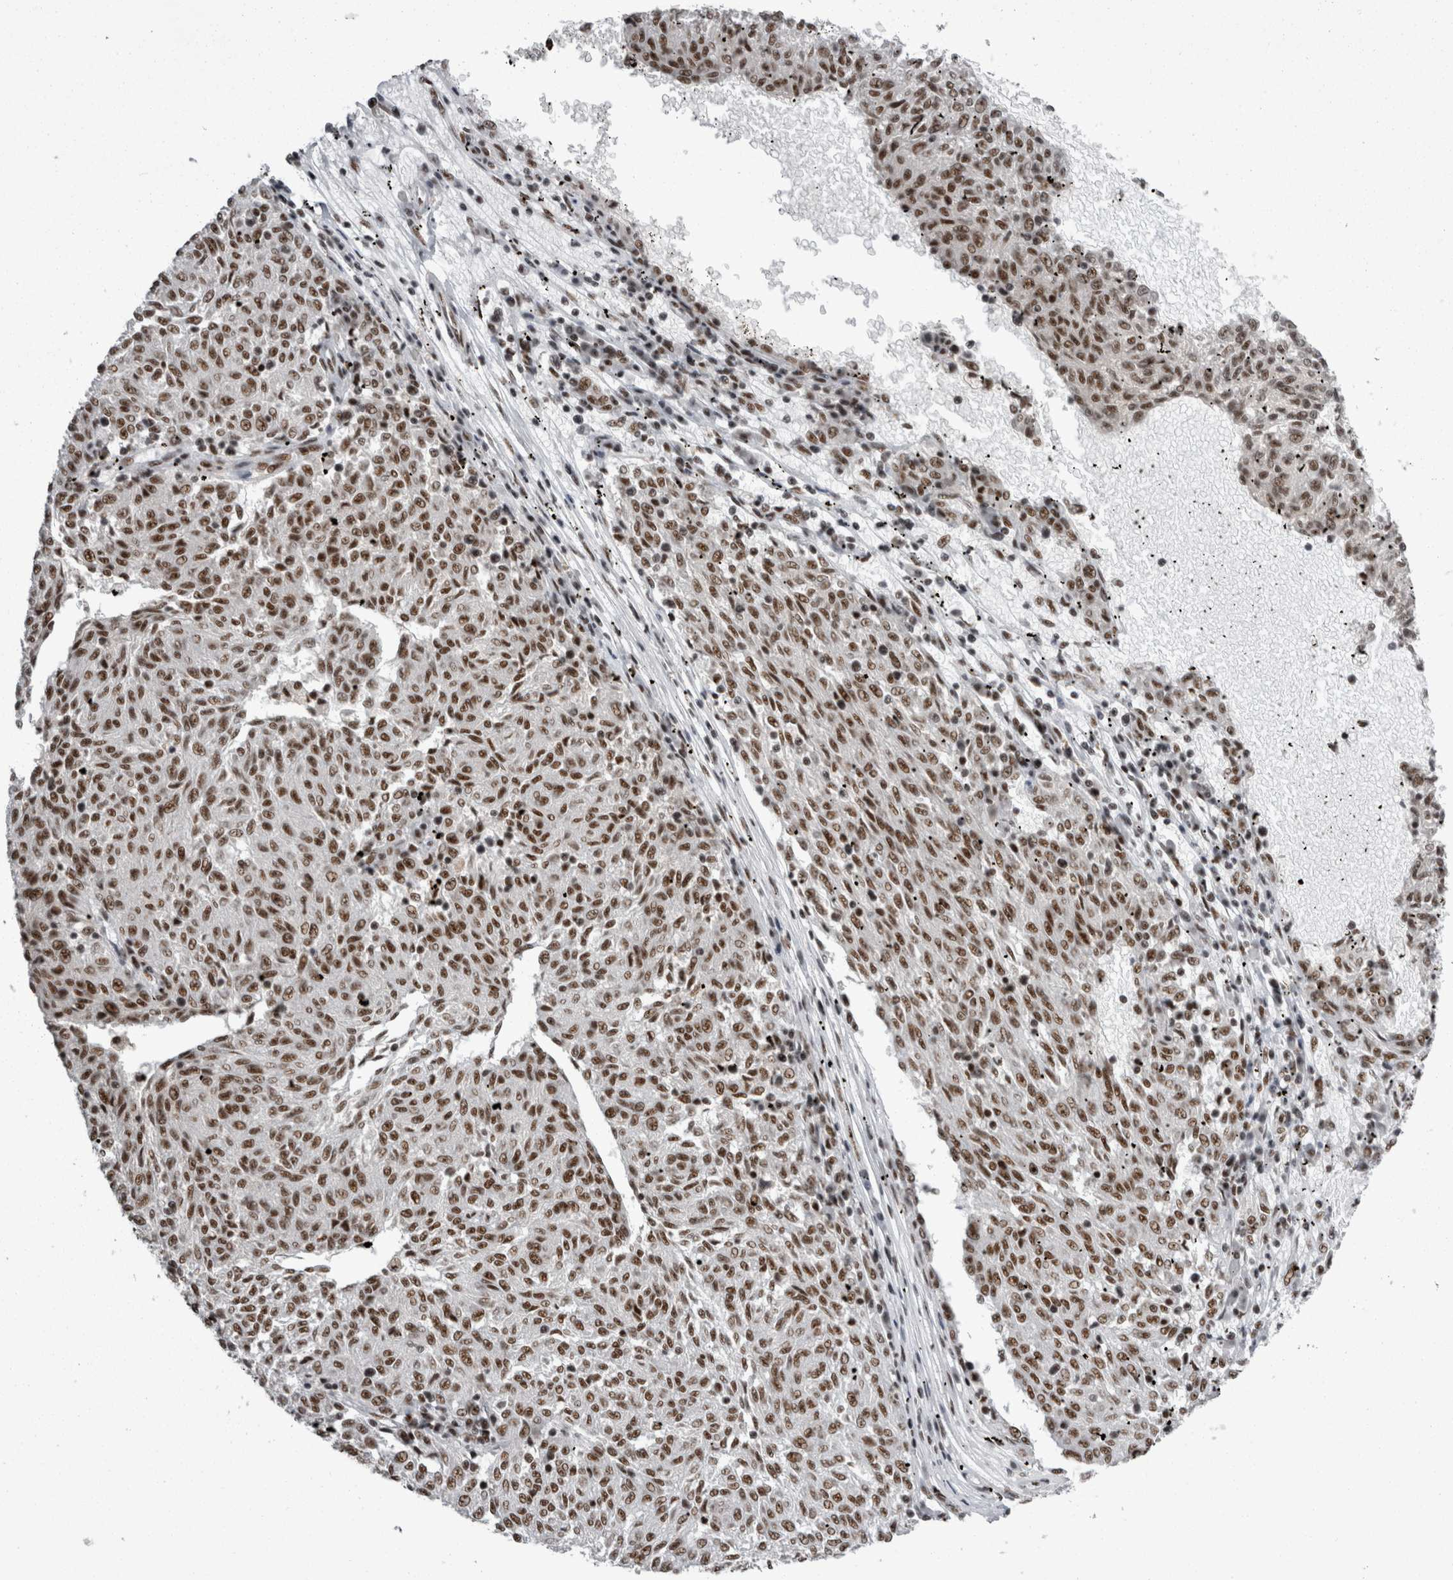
{"staining": {"intensity": "moderate", "quantity": ">75%", "location": "nuclear"}, "tissue": "melanoma", "cell_type": "Tumor cells", "image_type": "cancer", "snomed": [{"axis": "morphology", "description": "Malignant melanoma, NOS"}, {"axis": "topography", "description": "Skin"}], "caption": "A medium amount of moderate nuclear expression is appreciated in about >75% of tumor cells in melanoma tissue.", "gene": "SNRNP40", "patient": {"sex": "female", "age": 72}}